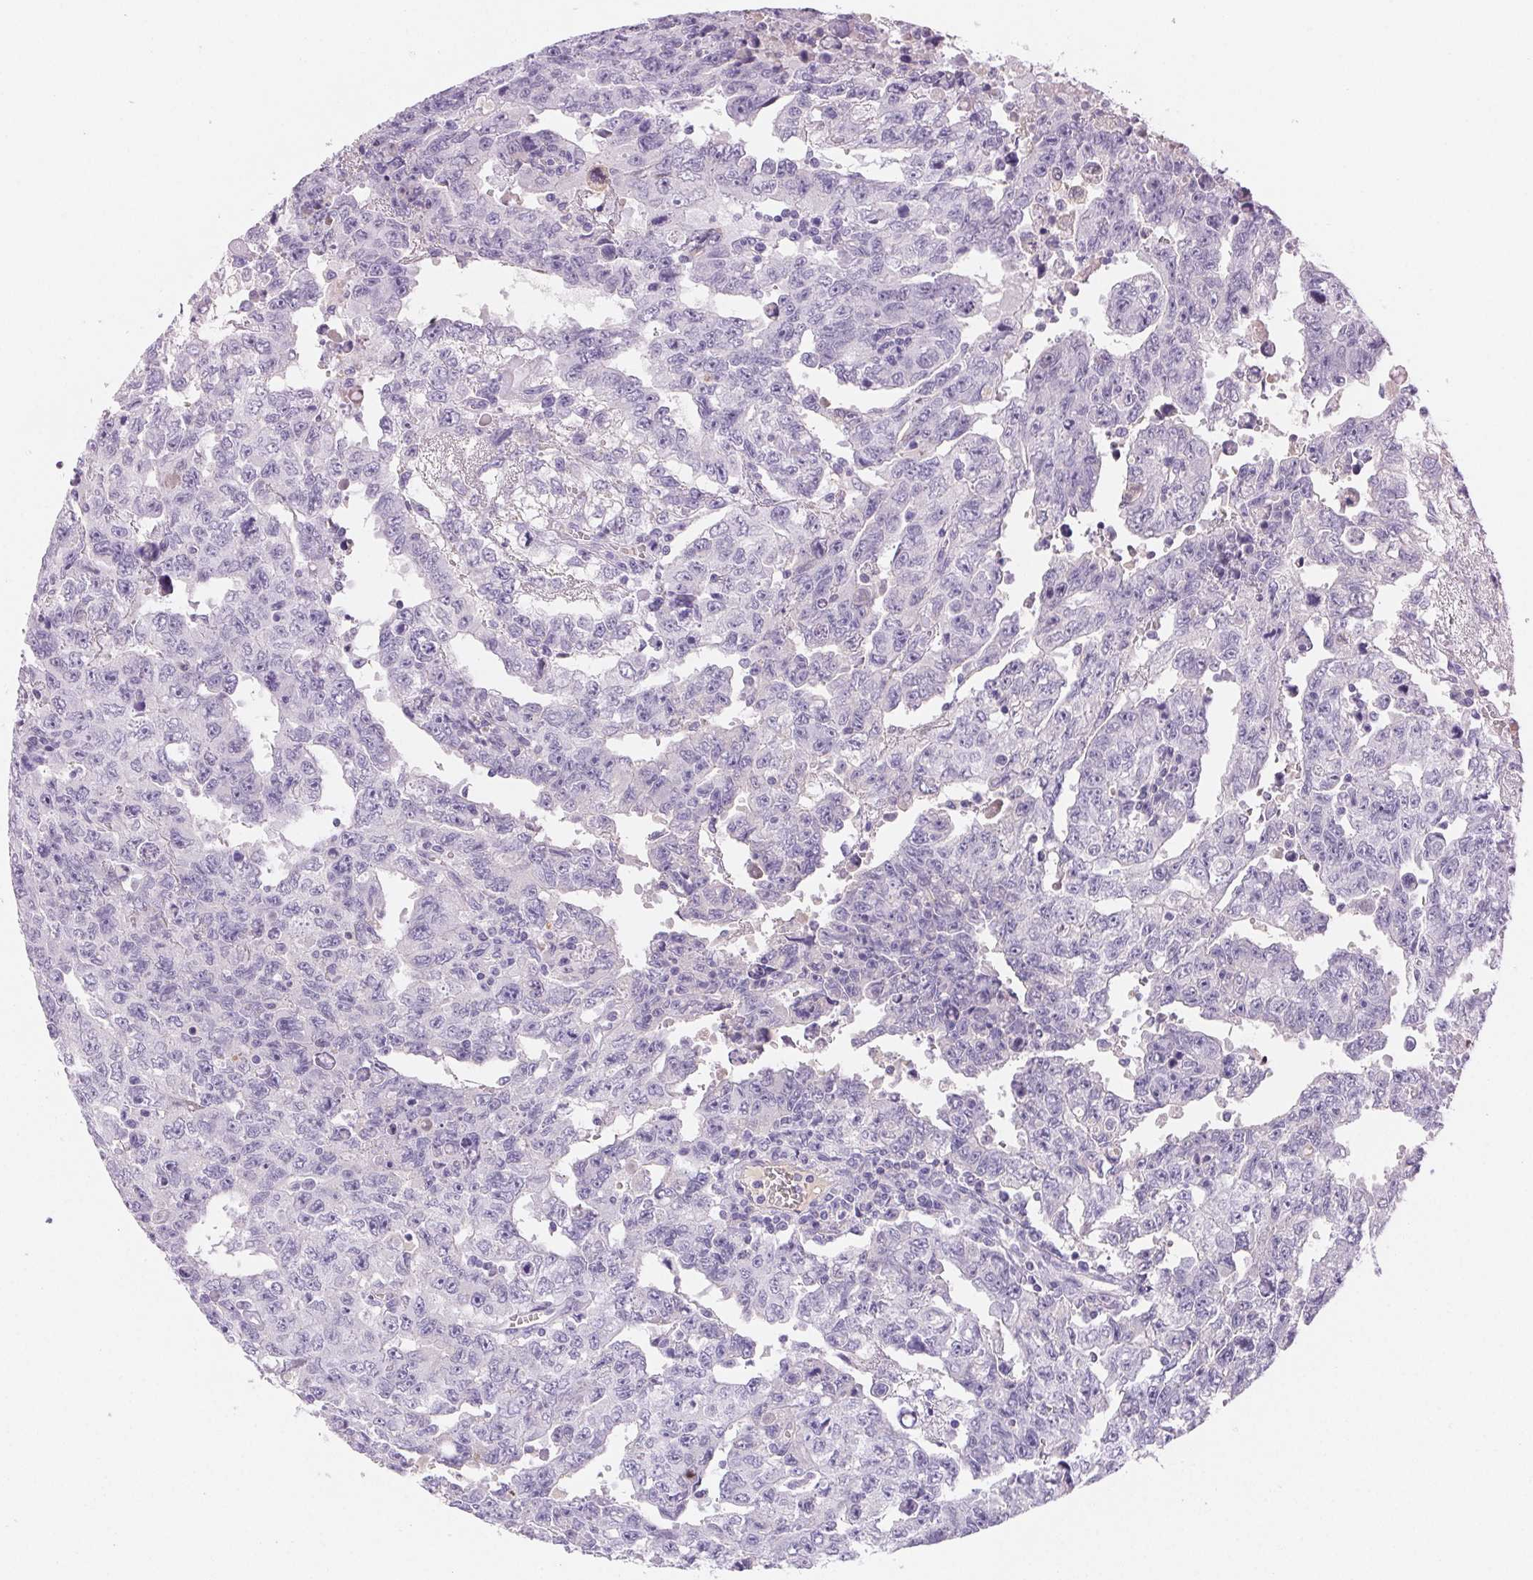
{"staining": {"intensity": "negative", "quantity": "none", "location": "none"}, "tissue": "testis cancer", "cell_type": "Tumor cells", "image_type": "cancer", "snomed": [{"axis": "morphology", "description": "Carcinoma, Embryonal, NOS"}, {"axis": "topography", "description": "Testis"}], "caption": "IHC histopathology image of neoplastic tissue: testis cancer (embryonal carcinoma) stained with DAB (3,3'-diaminobenzidine) demonstrates no significant protein expression in tumor cells.", "gene": "PADI4", "patient": {"sex": "male", "age": 24}}